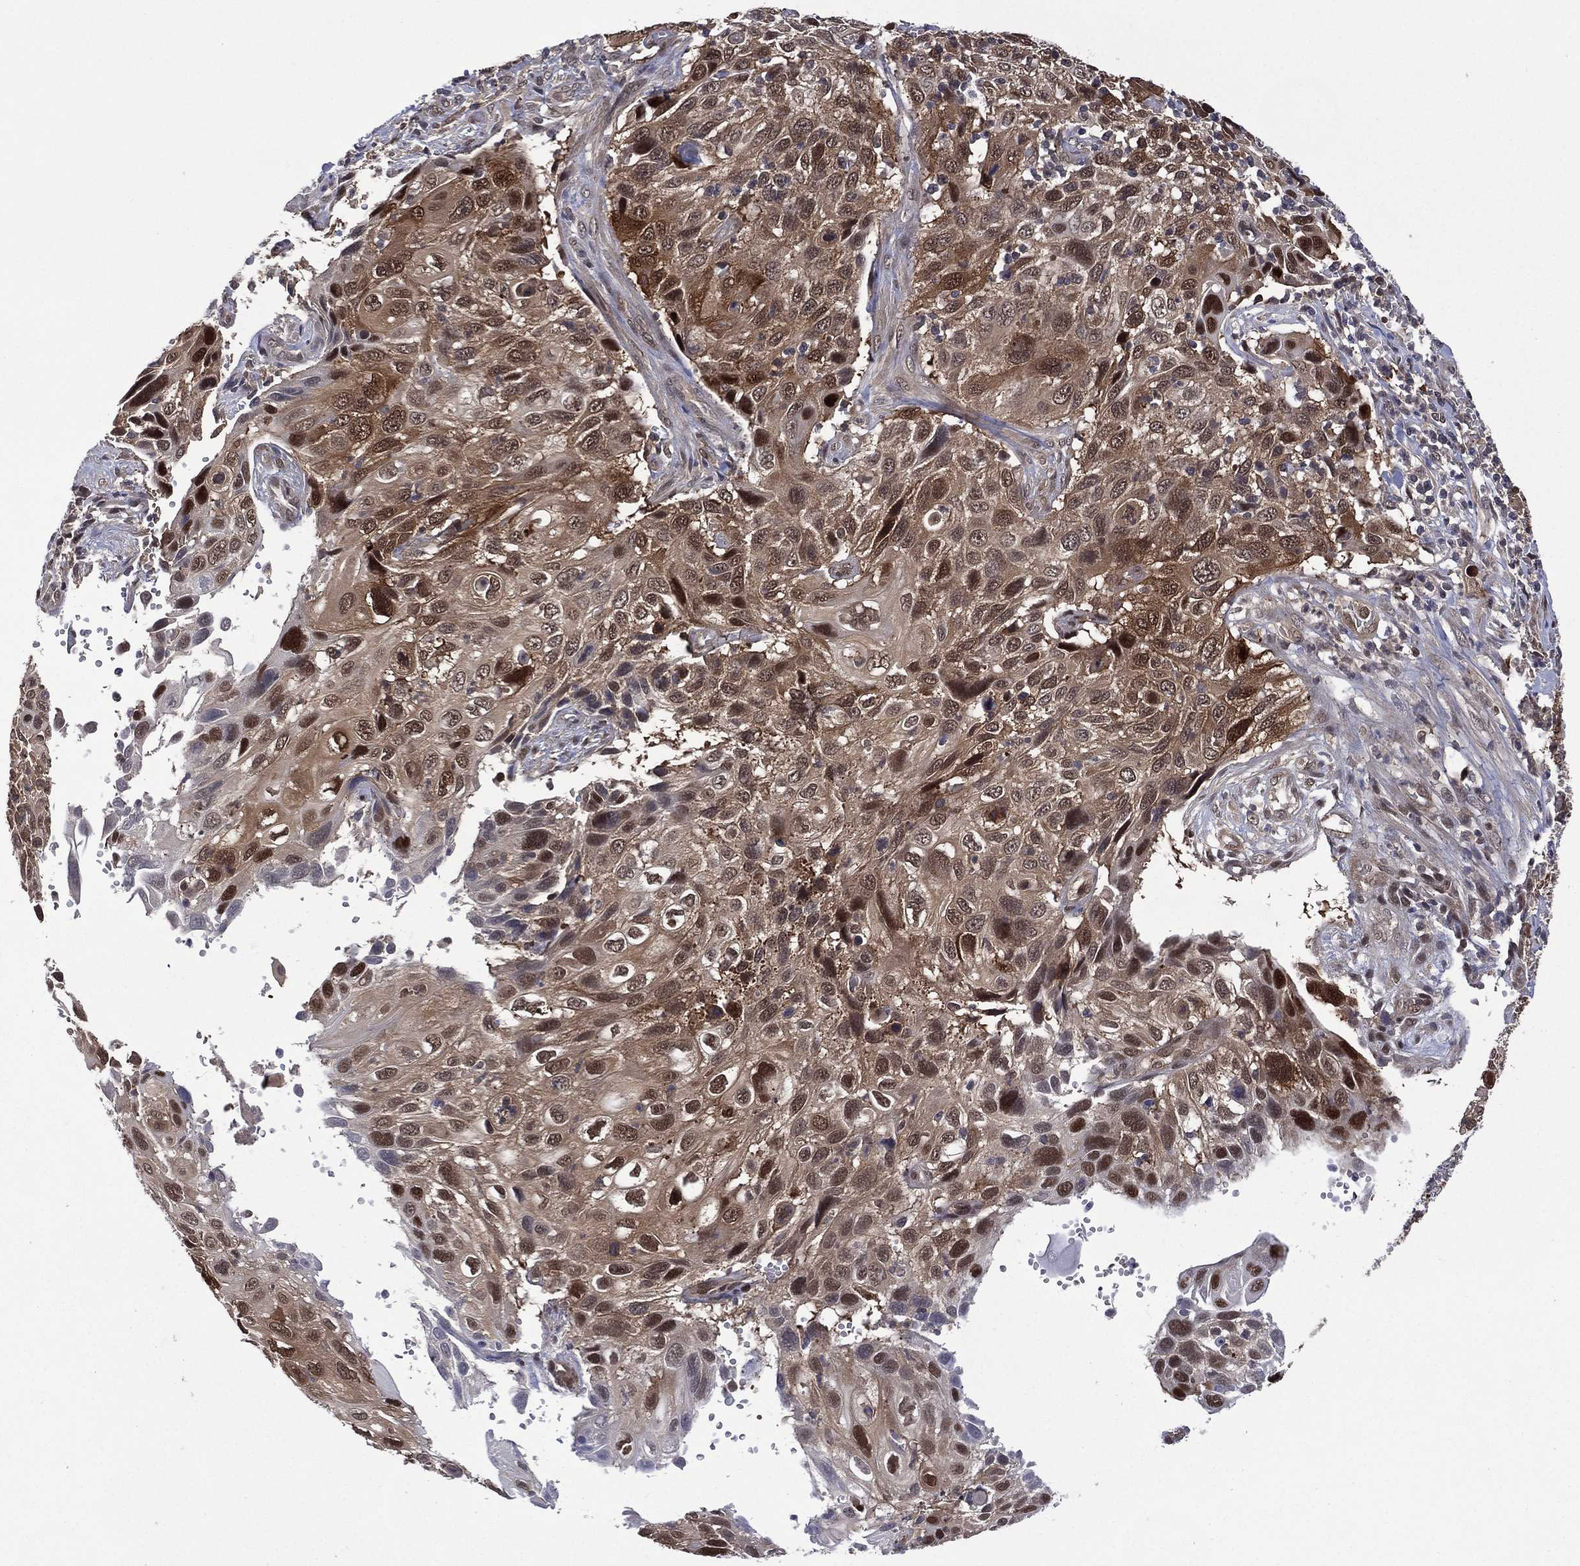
{"staining": {"intensity": "strong", "quantity": "<25%", "location": "cytoplasmic/membranous,nuclear"}, "tissue": "cervical cancer", "cell_type": "Tumor cells", "image_type": "cancer", "snomed": [{"axis": "morphology", "description": "Squamous cell carcinoma, NOS"}, {"axis": "topography", "description": "Cervix"}], "caption": "A brown stain labels strong cytoplasmic/membranous and nuclear staining of a protein in cervical cancer (squamous cell carcinoma) tumor cells.", "gene": "MTAP", "patient": {"sex": "female", "age": 70}}